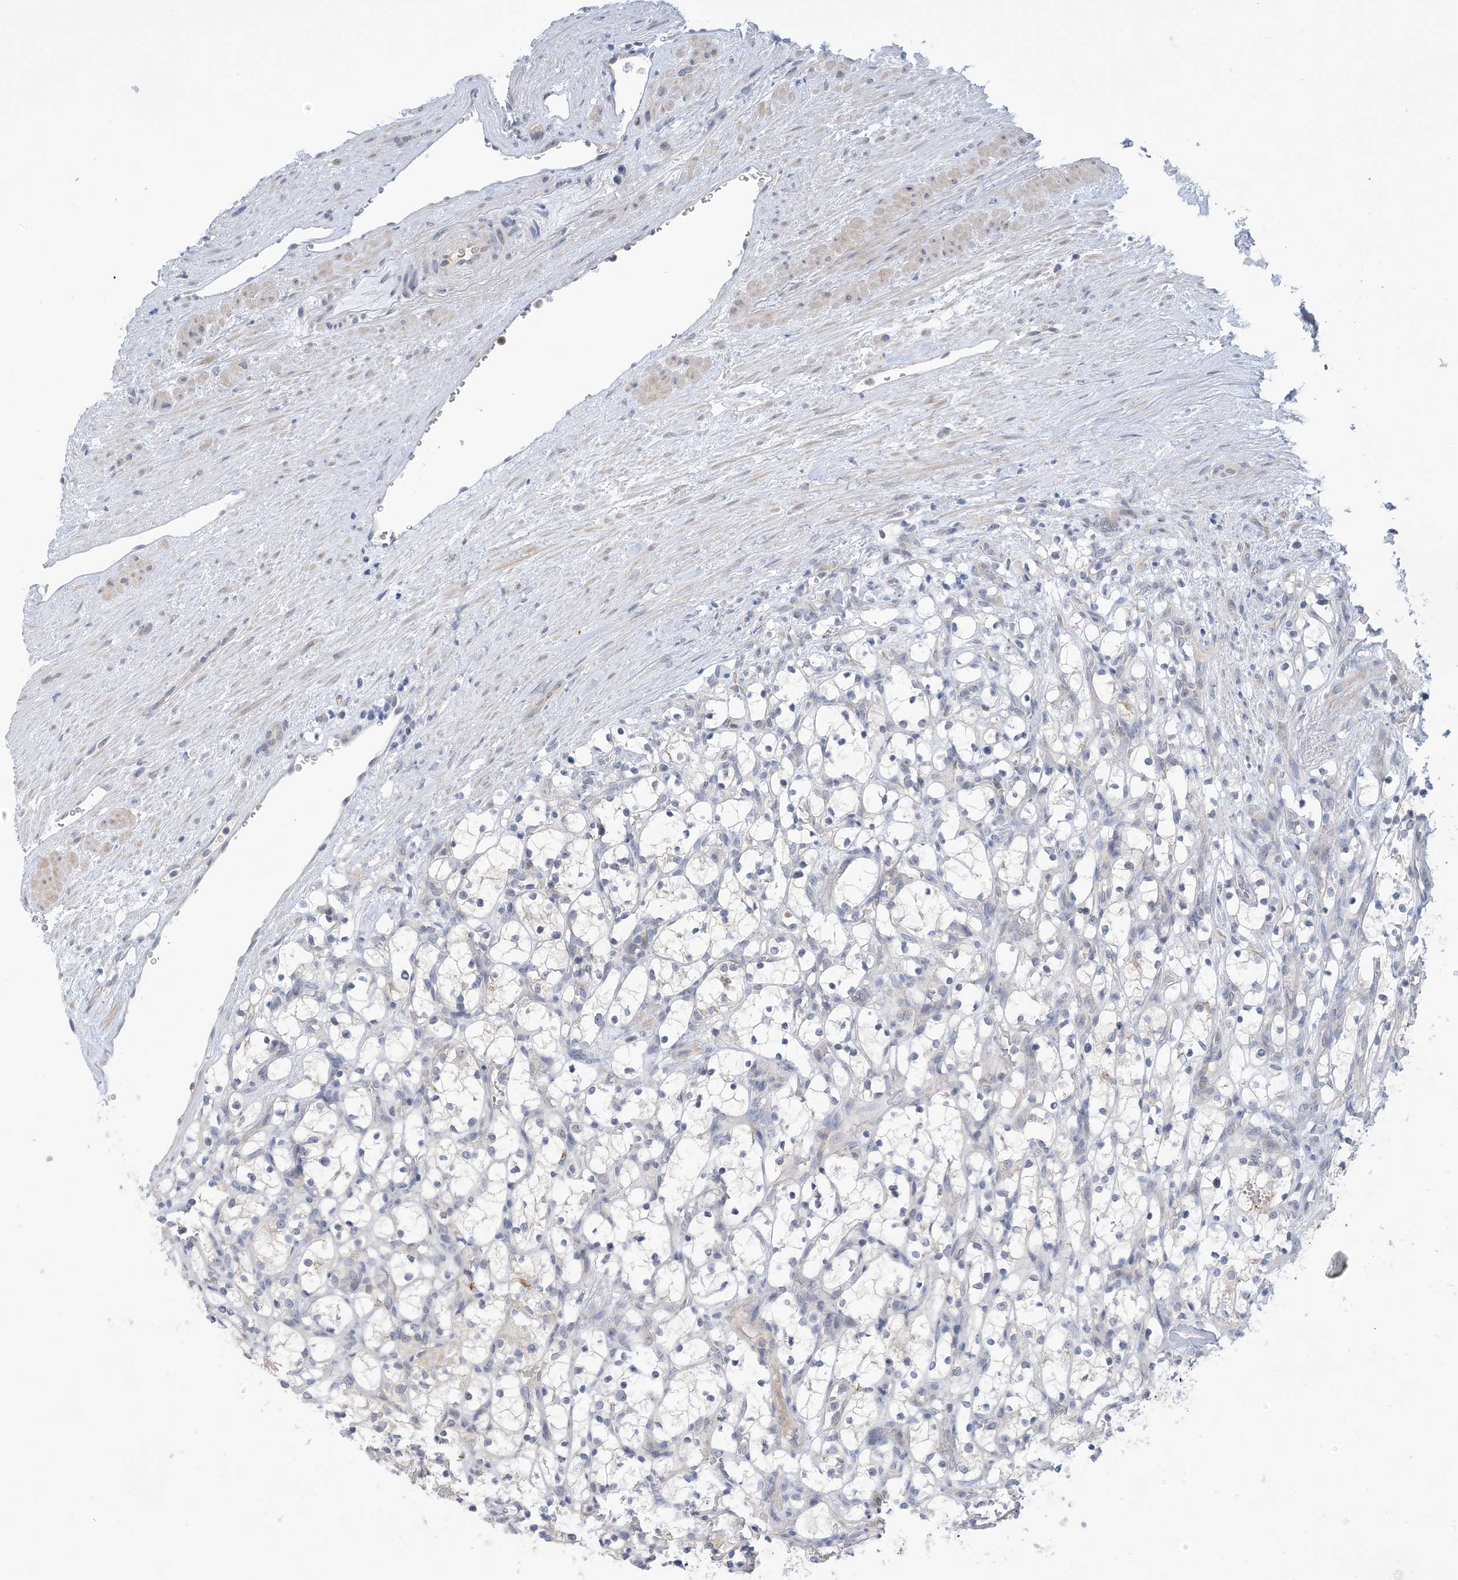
{"staining": {"intensity": "negative", "quantity": "none", "location": "none"}, "tissue": "renal cancer", "cell_type": "Tumor cells", "image_type": "cancer", "snomed": [{"axis": "morphology", "description": "Adenocarcinoma, NOS"}, {"axis": "topography", "description": "Kidney"}], "caption": "This is an immunohistochemistry micrograph of human renal adenocarcinoma. There is no staining in tumor cells.", "gene": "TTYH1", "patient": {"sex": "female", "age": 69}}